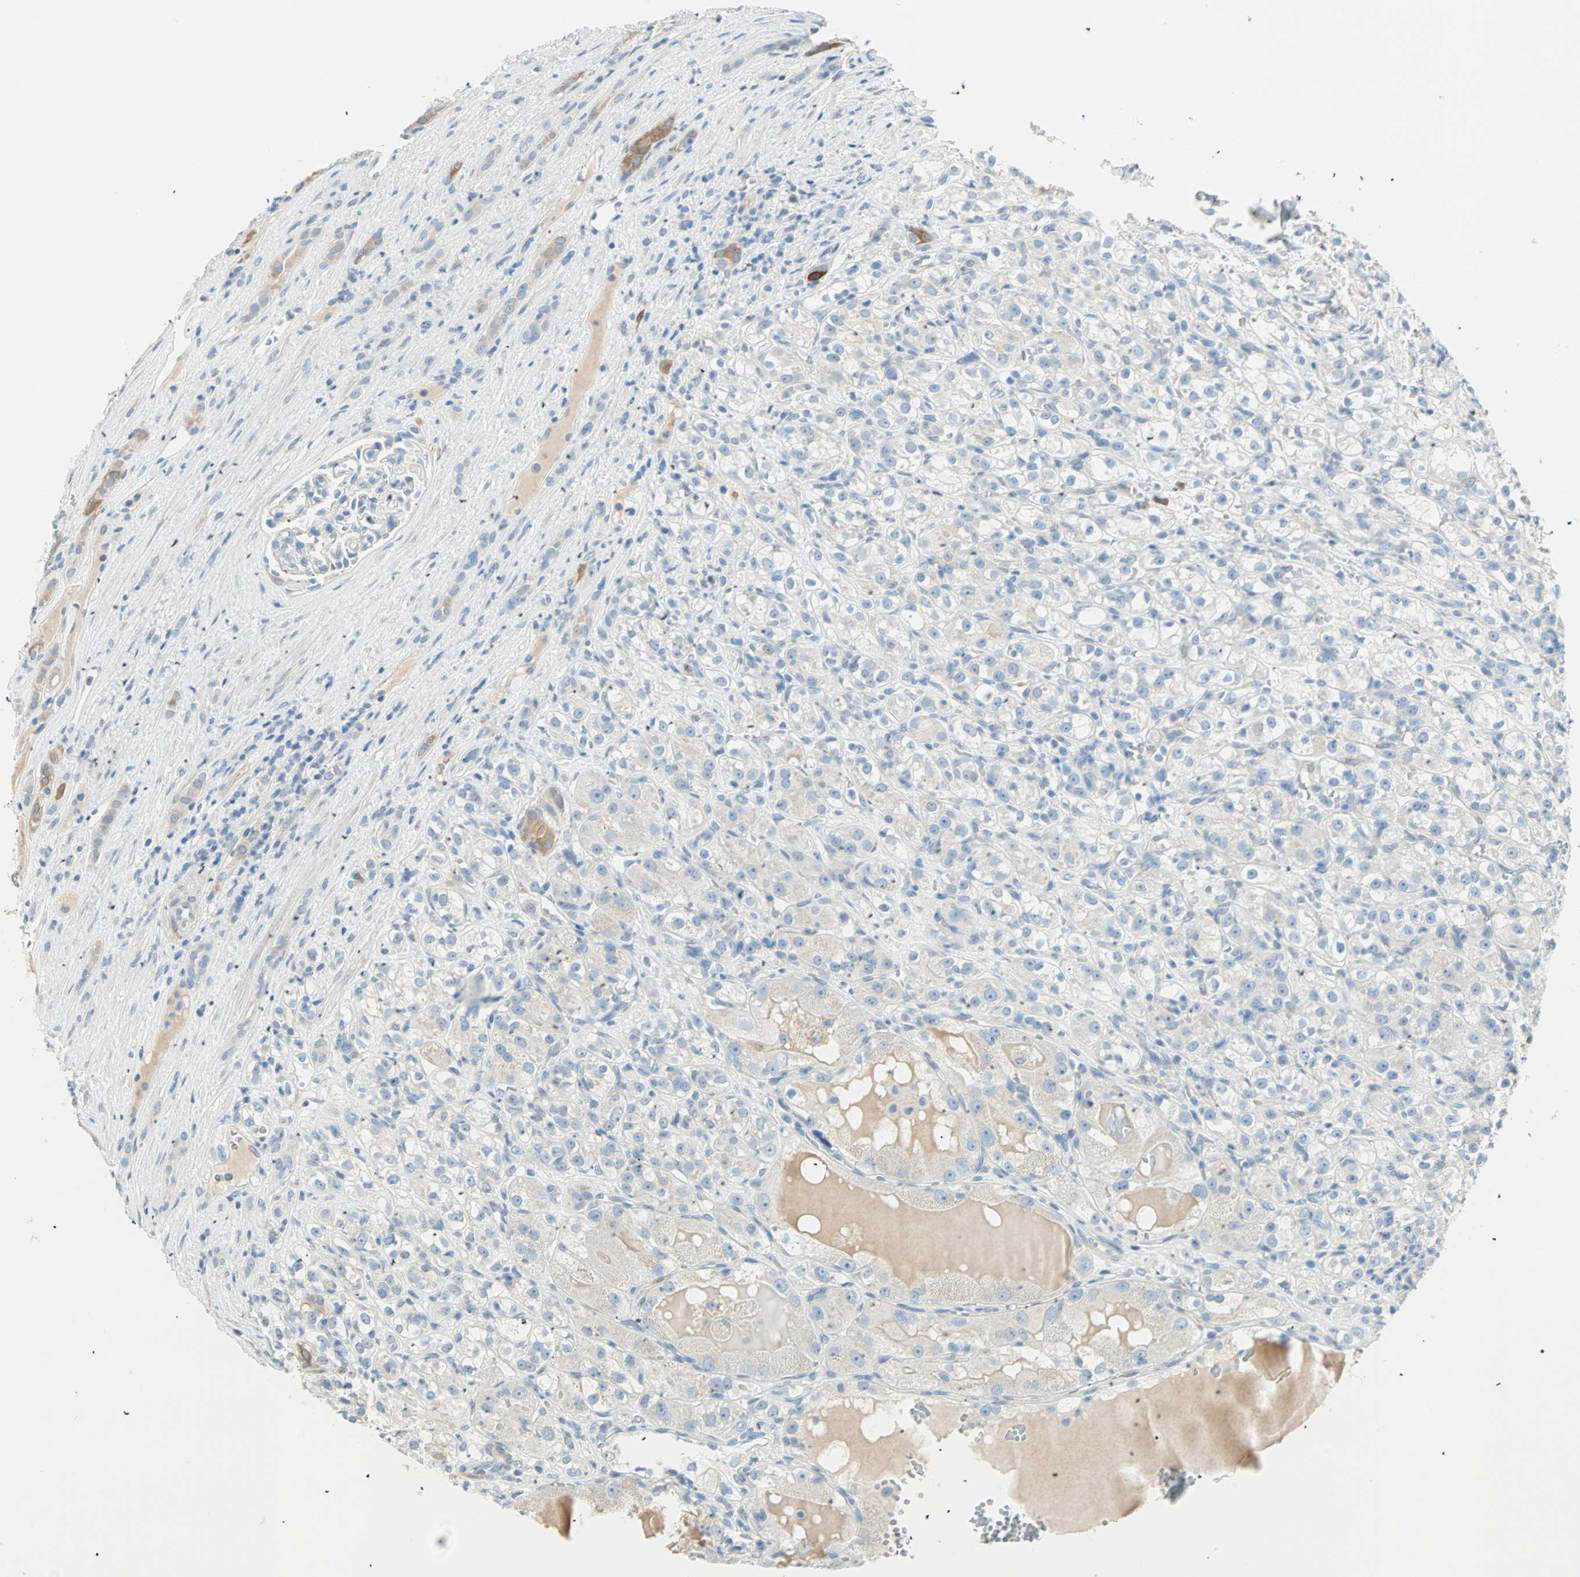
{"staining": {"intensity": "negative", "quantity": "none", "location": "none"}, "tissue": "renal cancer", "cell_type": "Tumor cells", "image_type": "cancer", "snomed": [{"axis": "morphology", "description": "Normal tissue, NOS"}, {"axis": "morphology", "description": "Adenocarcinoma, NOS"}, {"axis": "topography", "description": "Kidney"}], "caption": "A micrograph of renal cancer (adenocarcinoma) stained for a protein reveals no brown staining in tumor cells.", "gene": "ATF6", "patient": {"sex": "male", "age": 61}}